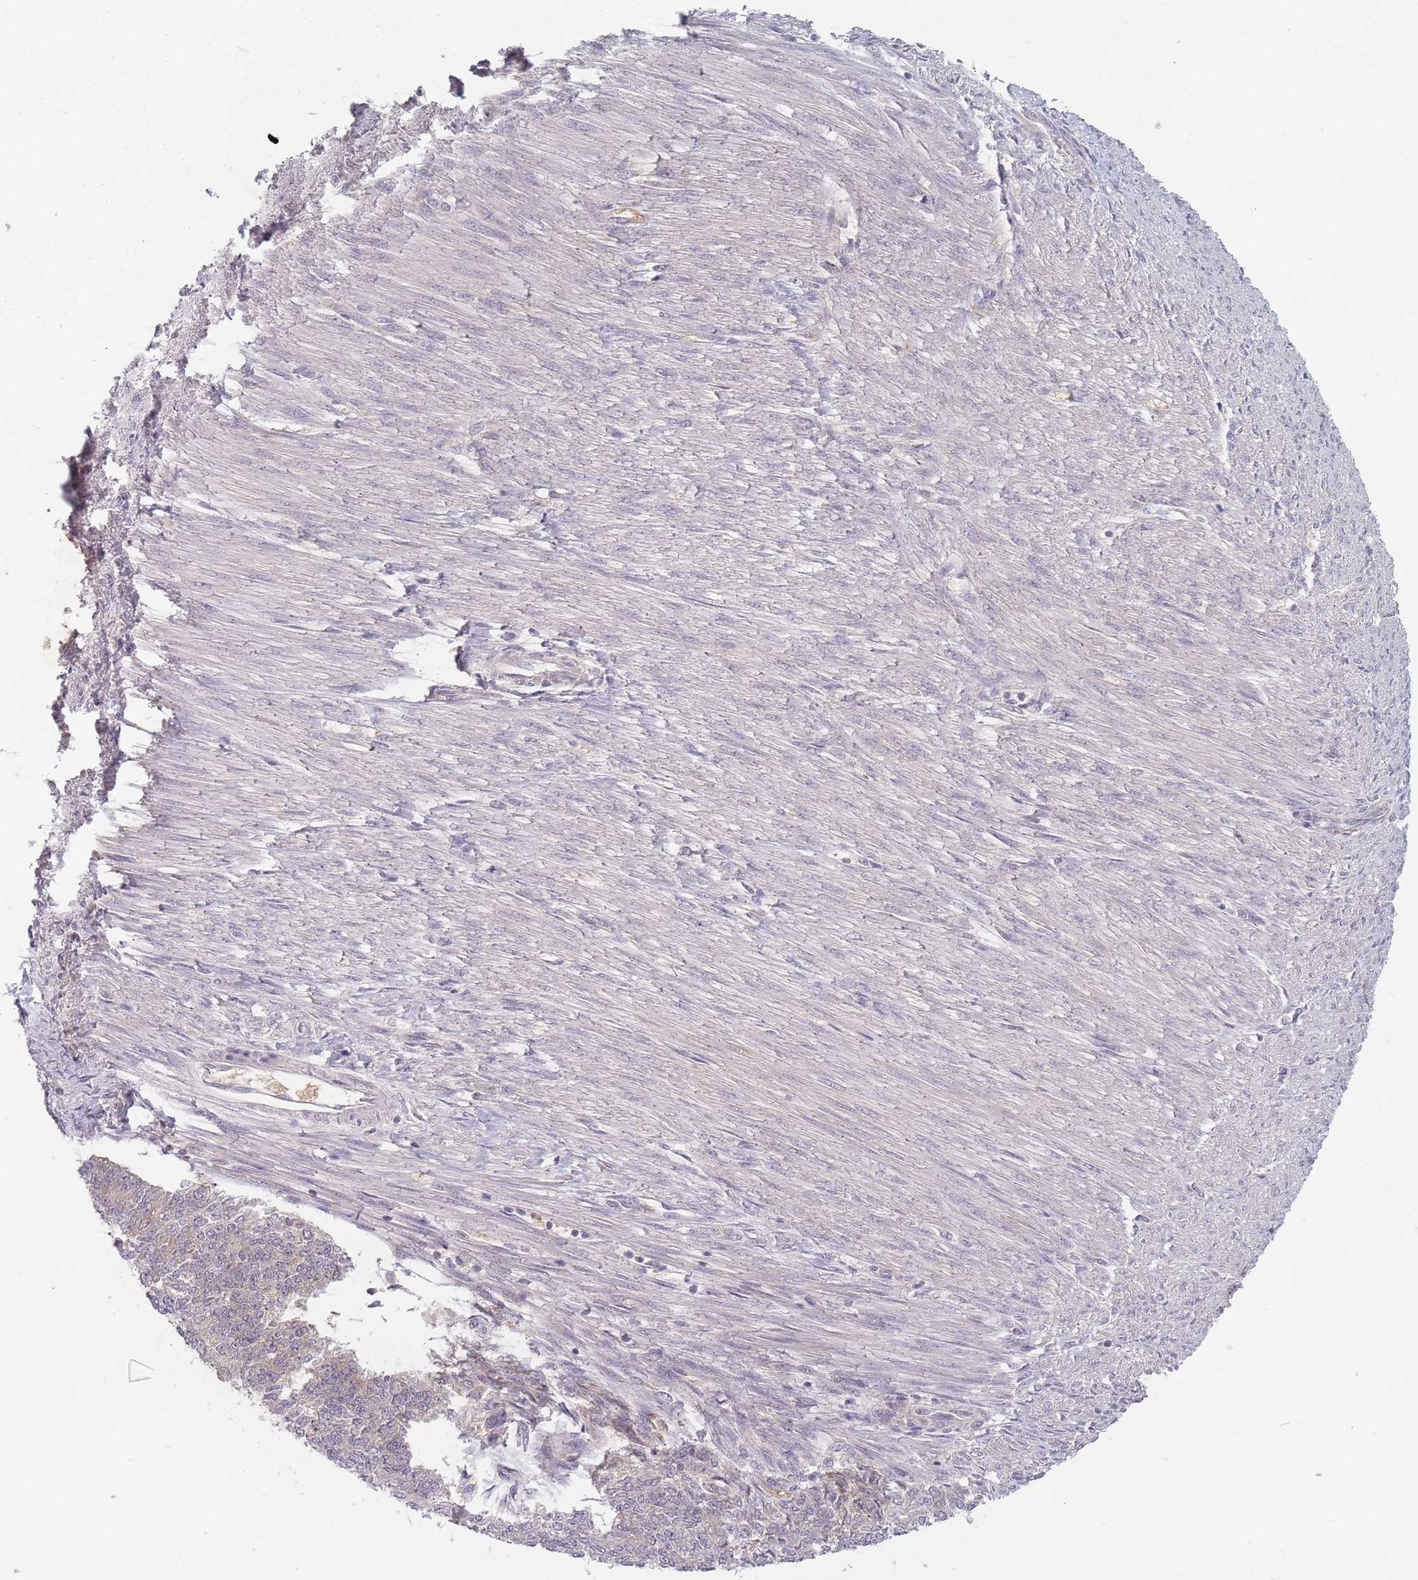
{"staining": {"intensity": "weak", "quantity": "<25%", "location": "cytoplasmic/membranous"}, "tissue": "endometrial cancer", "cell_type": "Tumor cells", "image_type": "cancer", "snomed": [{"axis": "morphology", "description": "Adenocarcinoma, NOS"}, {"axis": "topography", "description": "Endometrium"}], "caption": "Tumor cells show no significant staining in endometrial adenocarcinoma.", "gene": "ASB13", "patient": {"sex": "female", "age": 32}}